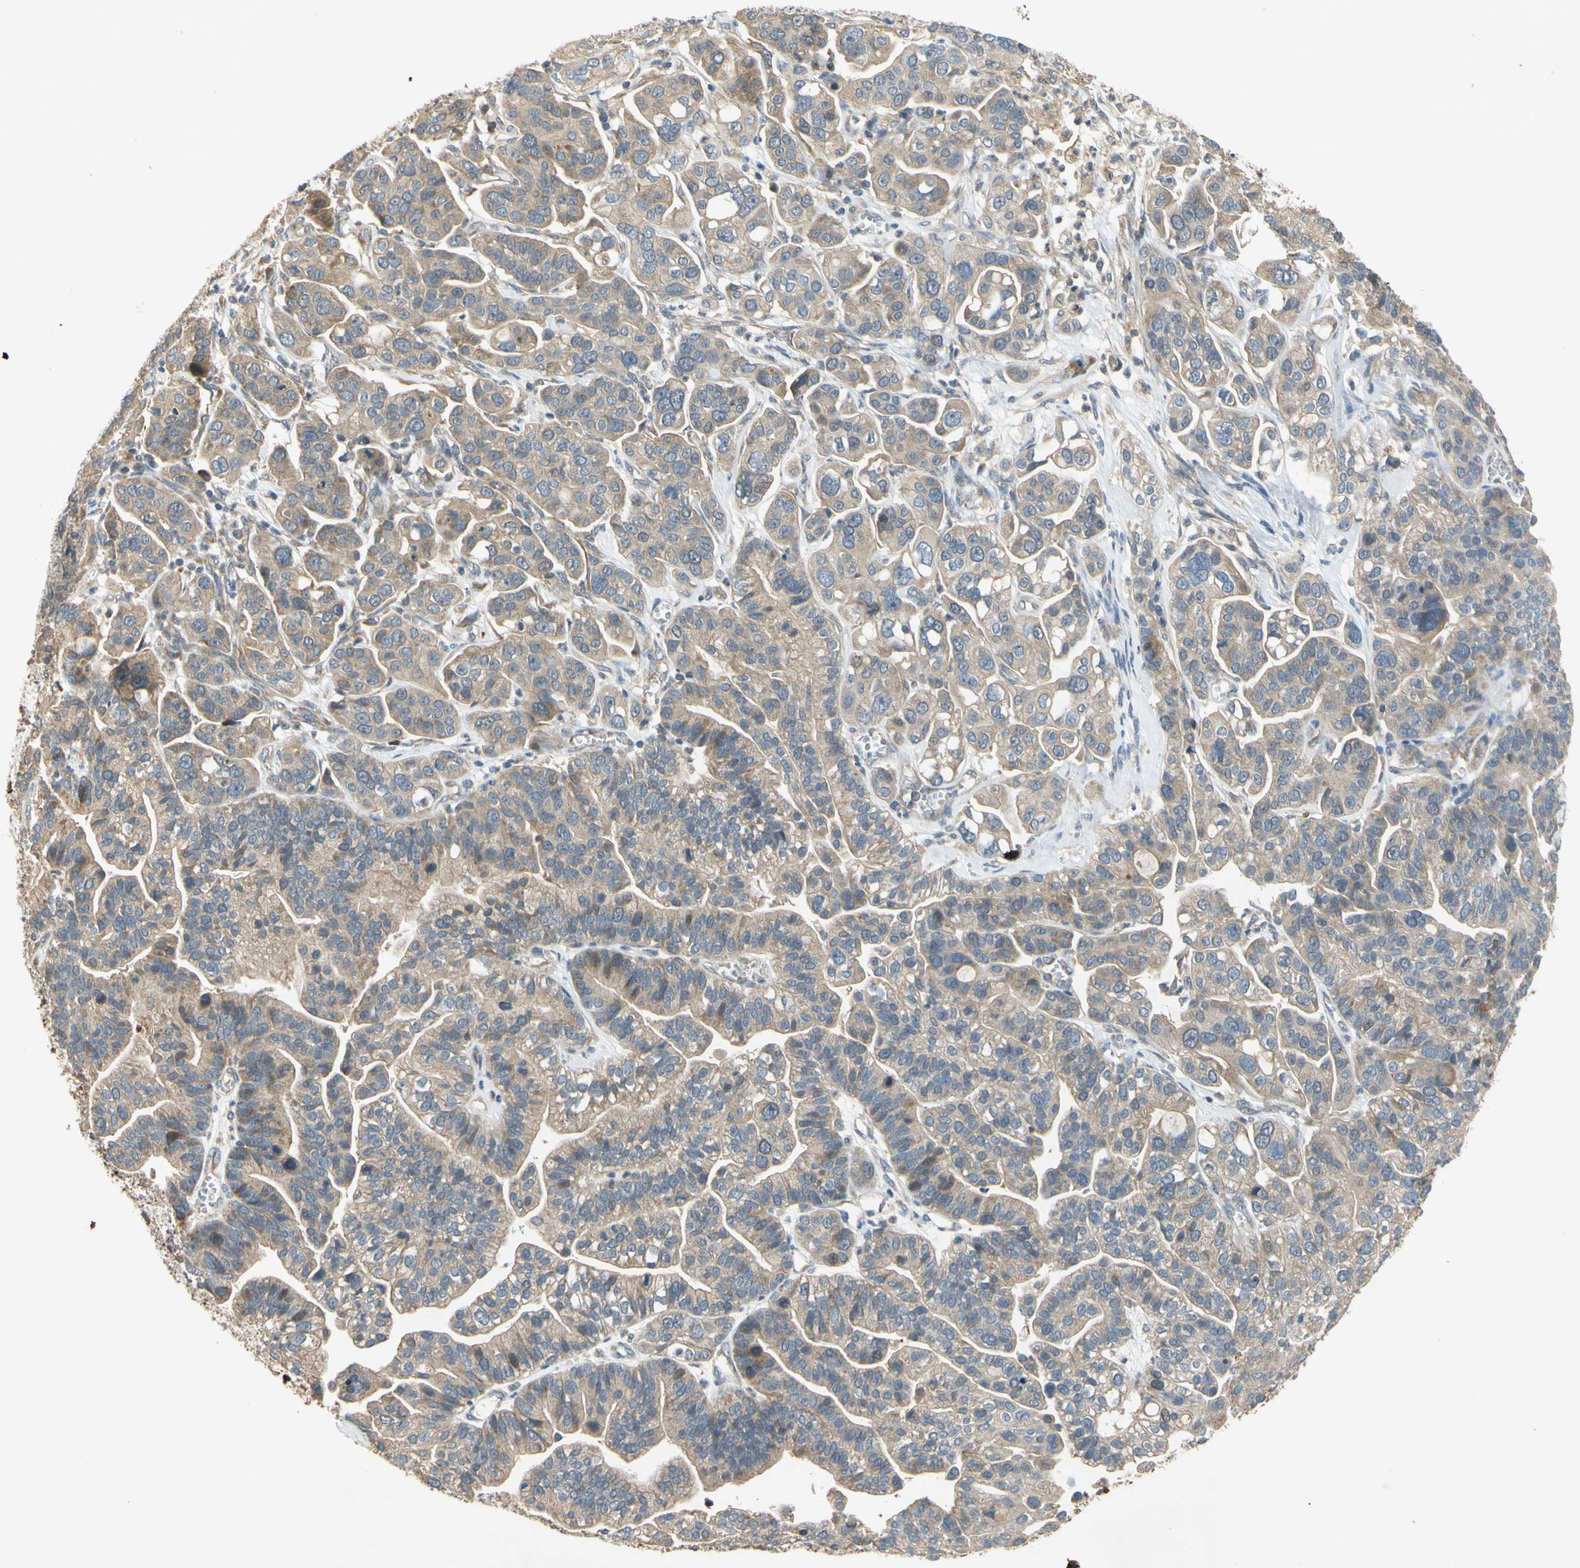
{"staining": {"intensity": "moderate", "quantity": ">75%", "location": "cytoplasmic/membranous"}, "tissue": "ovarian cancer", "cell_type": "Tumor cells", "image_type": "cancer", "snomed": [{"axis": "morphology", "description": "Cystadenocarcinoma, serous, NOS"}, {"axis": "topography", "description": "Ovary"}], "caption": "There is medium levels of moderate cytoplasmic/membranous staining in tumor cells of ovarian cancer, as demonstrated by immunohistochemical staining (brown color).", "gene": "PARD6A", "patient": {"sex": "female", "age": 56}}